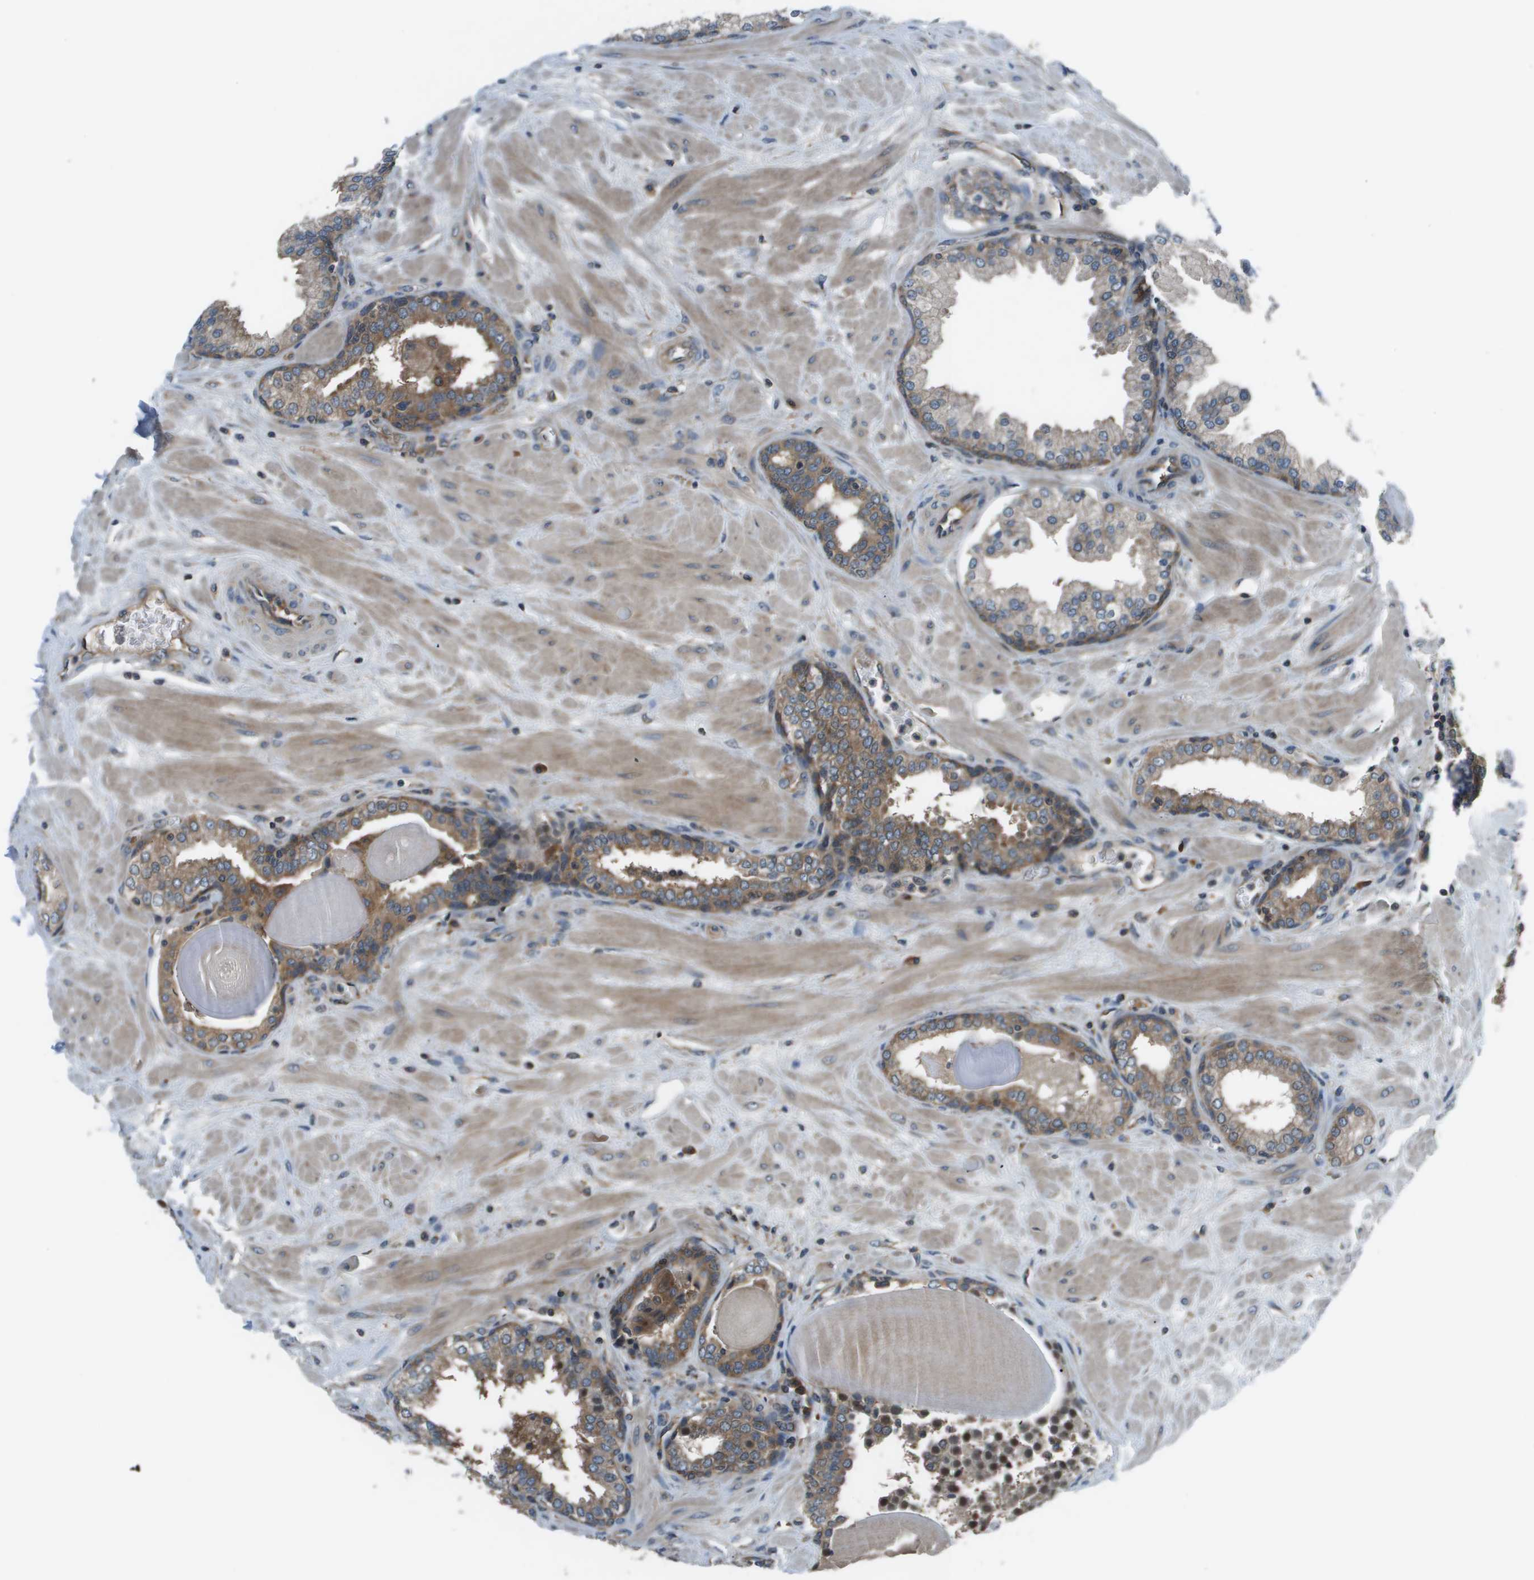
{"staining": {"intensity": "moderate", "quantity": "25%-75%", "location": "cytoplasmic/membranous"}, "tissue": "prostate", "cell_type": "Glandular cells", "image_type": "normal", "snomed": [{"axis": "morphology", "description": "Normal tissue, NOS"}, {"axis": "topography", "description": "Prostate"}], "caption": "Immunohistochemistry photomicrograph of benign human prostate stained for a protein (brown), which demonstrates medium levels of moderate cytoplasmic/membranous expression in approximately 25%-75% of glandular cells.", "gene": "EIF3B", "patient": {"sex": "male", "age": 51}}